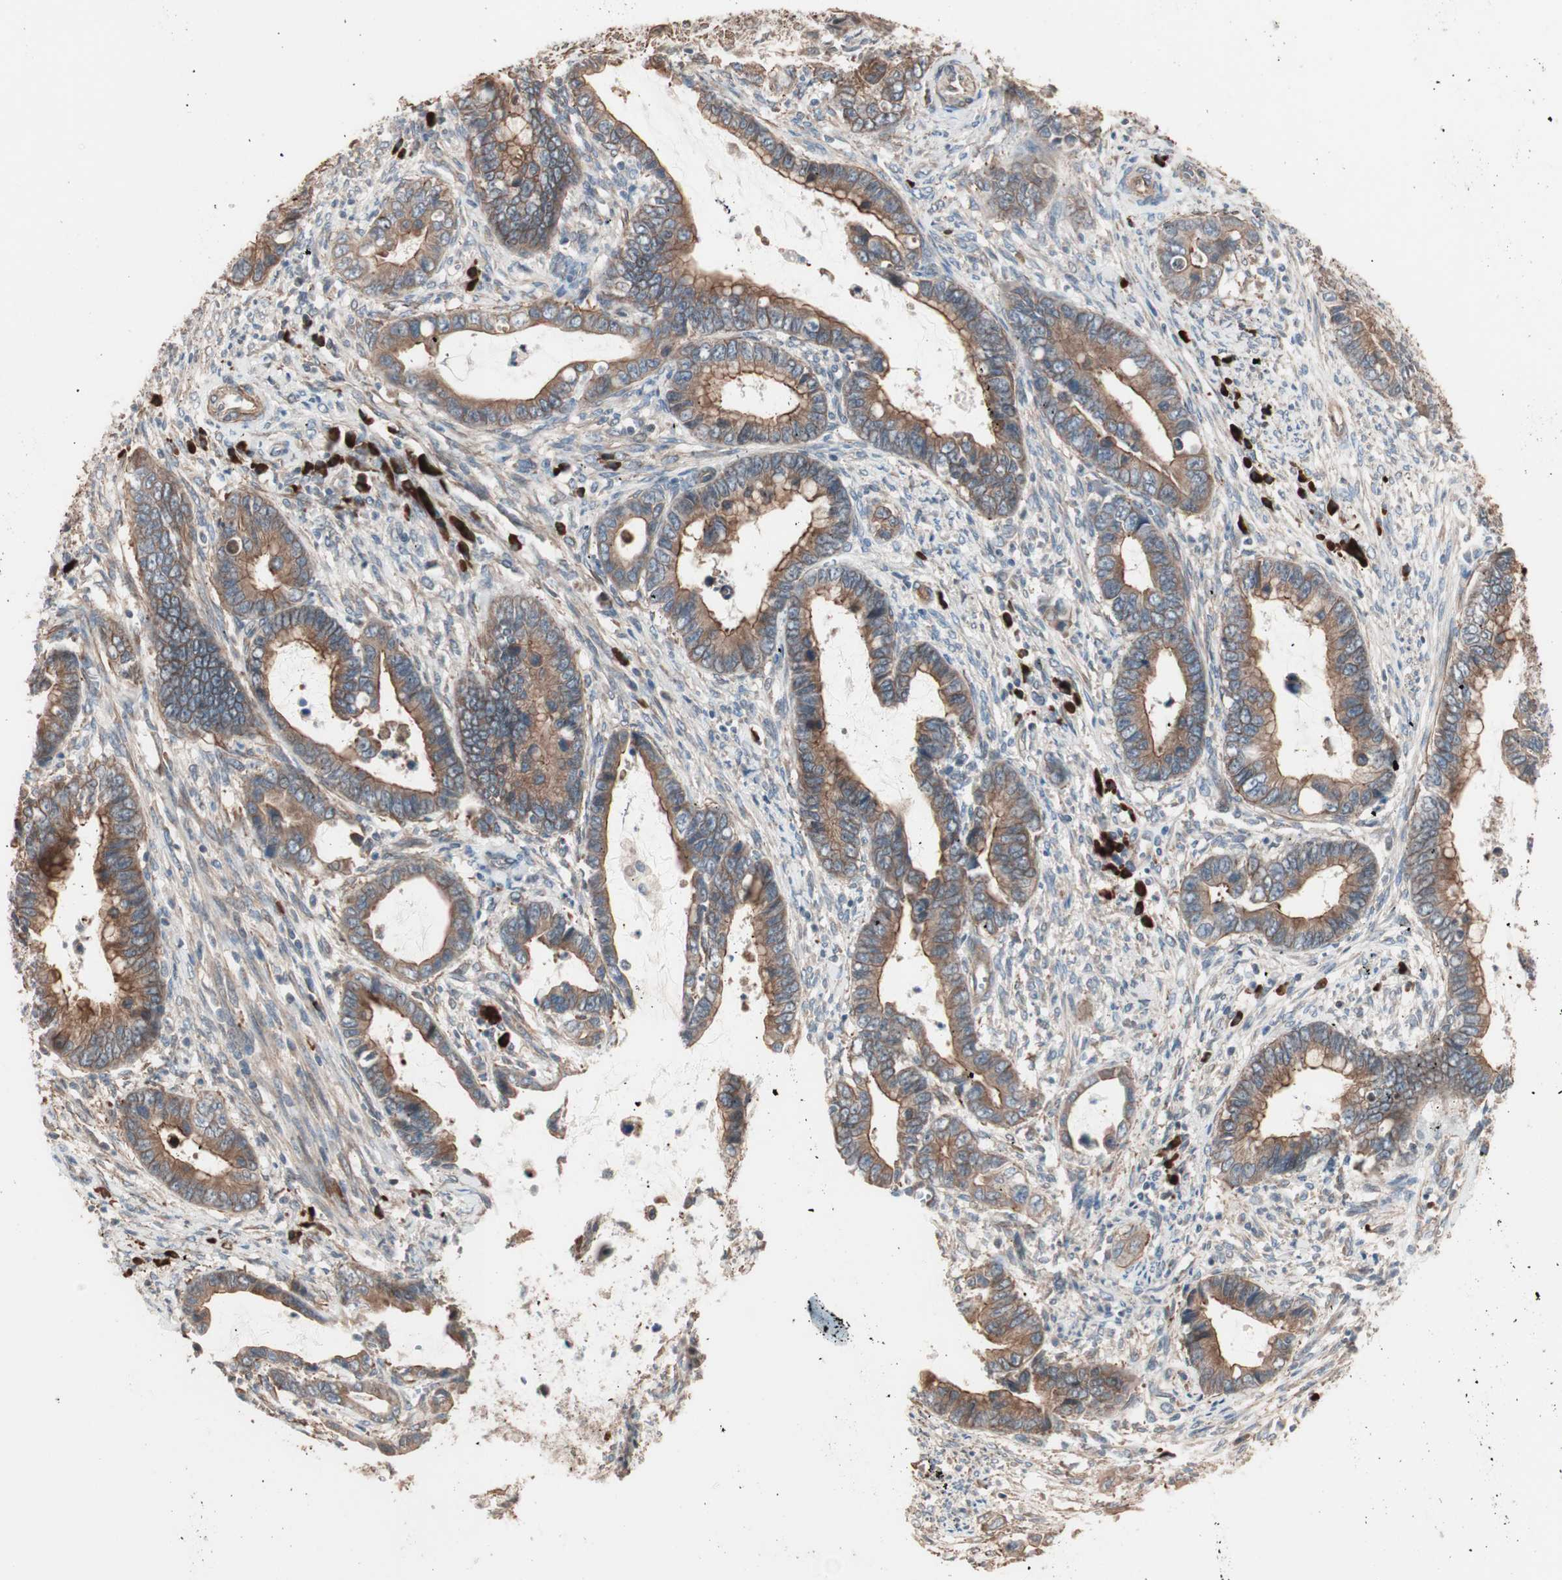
{"staining": {"intensity": "moderate", "quantity": ">75%", "location": "cytoplasmic/membranous"}, "tissue": "cervical cancer", "cell_type": "Tumor cells", "image_type": "cancer", "snomed": [{"axis": "morphology", "description": "Adenocarcinoma, NOS"}, {"axis": "topography", "description": "Cervix"}], "caption": "The immunohistochemical stain highlights moderate cytoplasmic/membranous staining in tumor cells of adenocarcinoma (cervical) tissue.", "gene": "ALG5", "patient": {"sex": "female", "age": 44}}